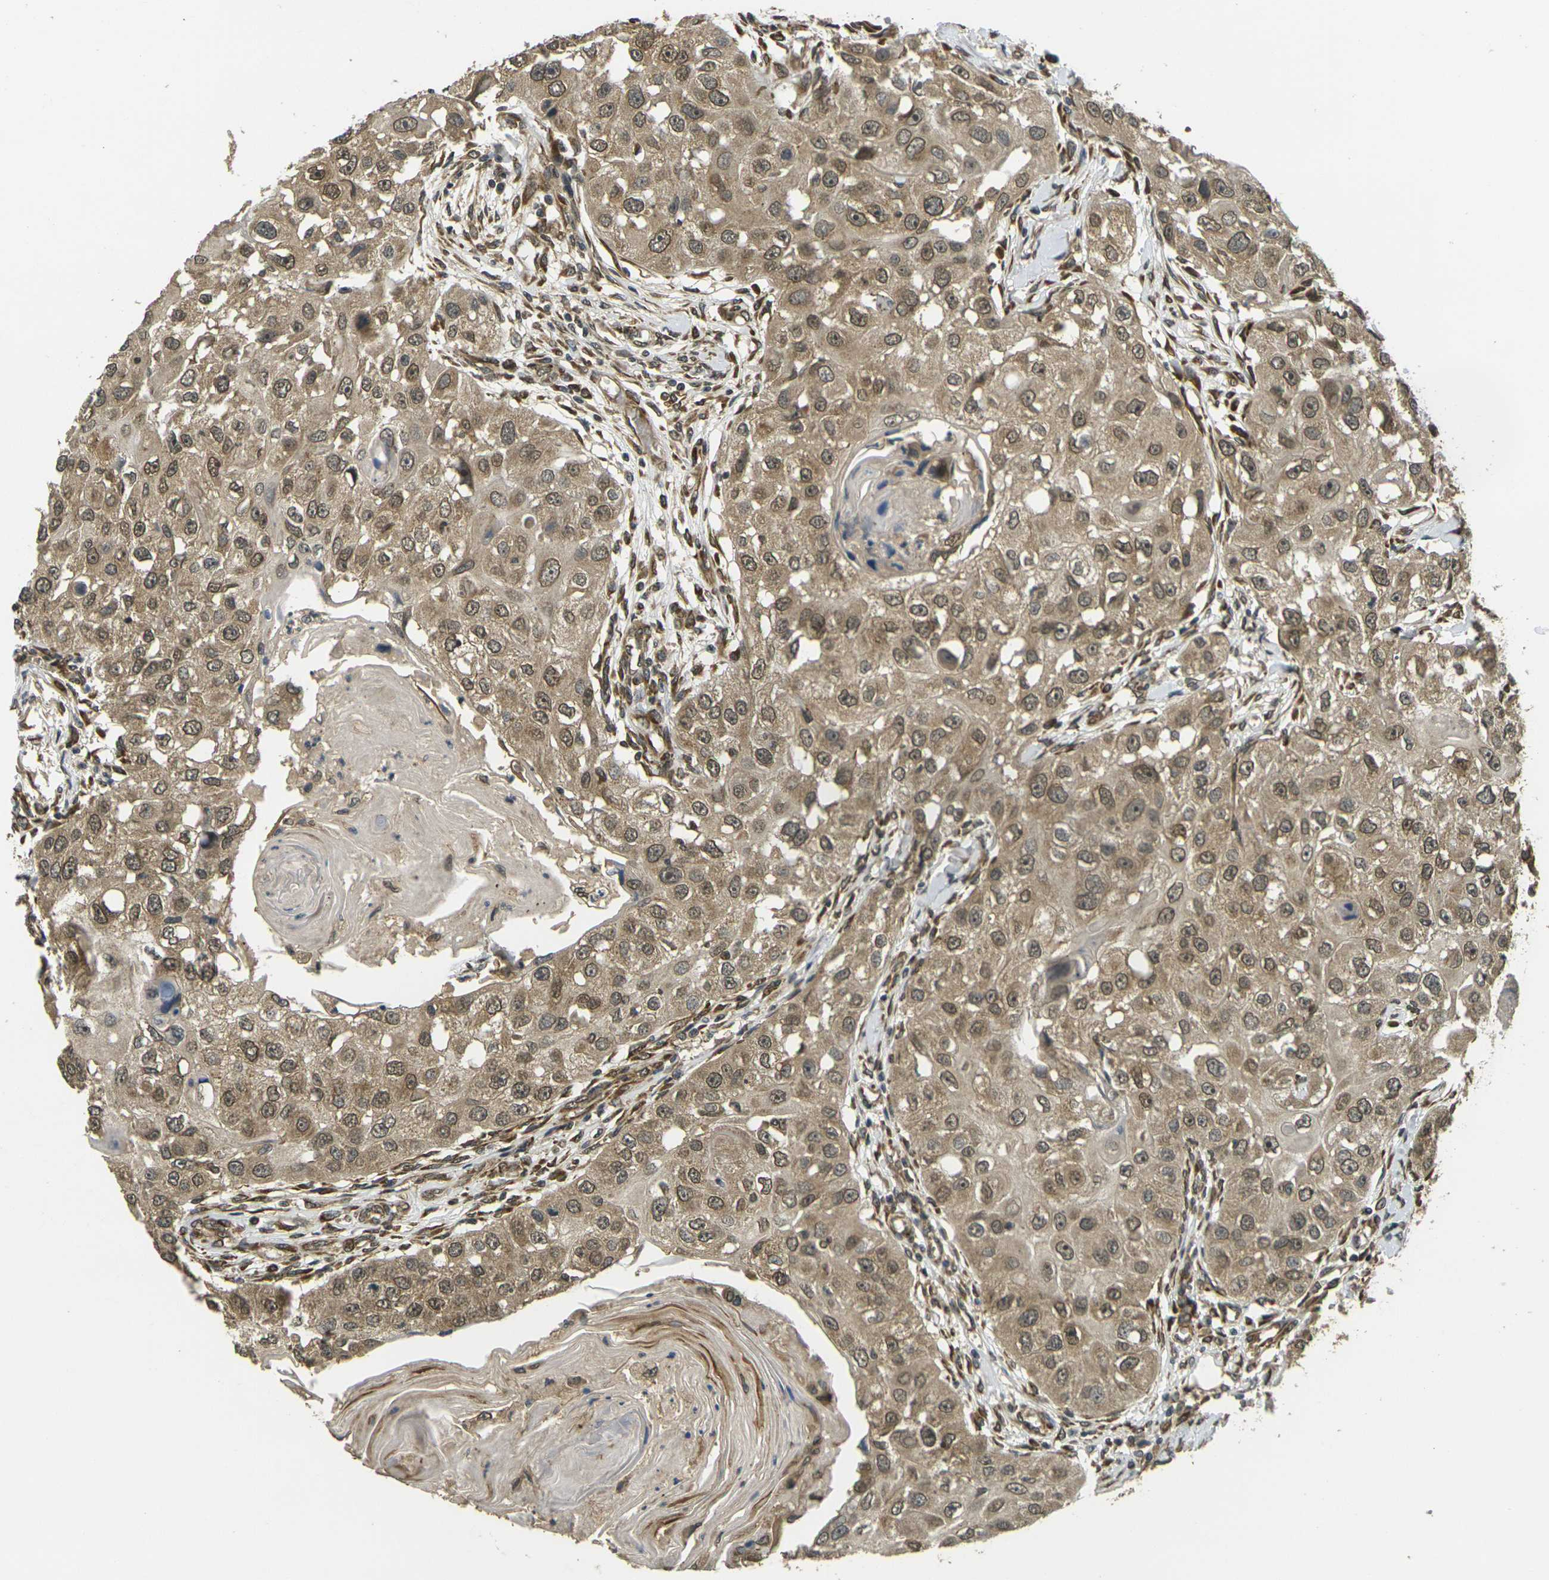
{"staining": {"intensity": "moderate", "quantity": ">75%", "location": "cytoplasmic/membranous,nuclear"}, "tissue": "head and neck cancer", "cell_type": "Tumor cells", "image_type": "cancer", "snomed": [{"axis": "morphology", "description": "Normal tissue, NOS"}, {"axis": "morphology", "description": "Squamous cell carcinoma, NOS"}, {"axis": "topography", "description": "Skeletal muscle"}, {"axis": "topography", "description": "Head-Neck"}], "caption": "High-magnification brightfield microscopy of head and neck cancer stained with DAB (3,3'-diaminobenzidine) (brown) and counterstained with hematoxylin (blue). tumor cells exhibit moderate cytoplasmic/membranous and nuclear positivity is identified in about>75% of cells. The staining was performed using DAB (3,3'-diaminobenzidine), with brown indicating positive protein expression. Nuclei are stained blue with hematoxylin.", "gene": "FUT11", "patient": {"sex": "male", "age": 51}}